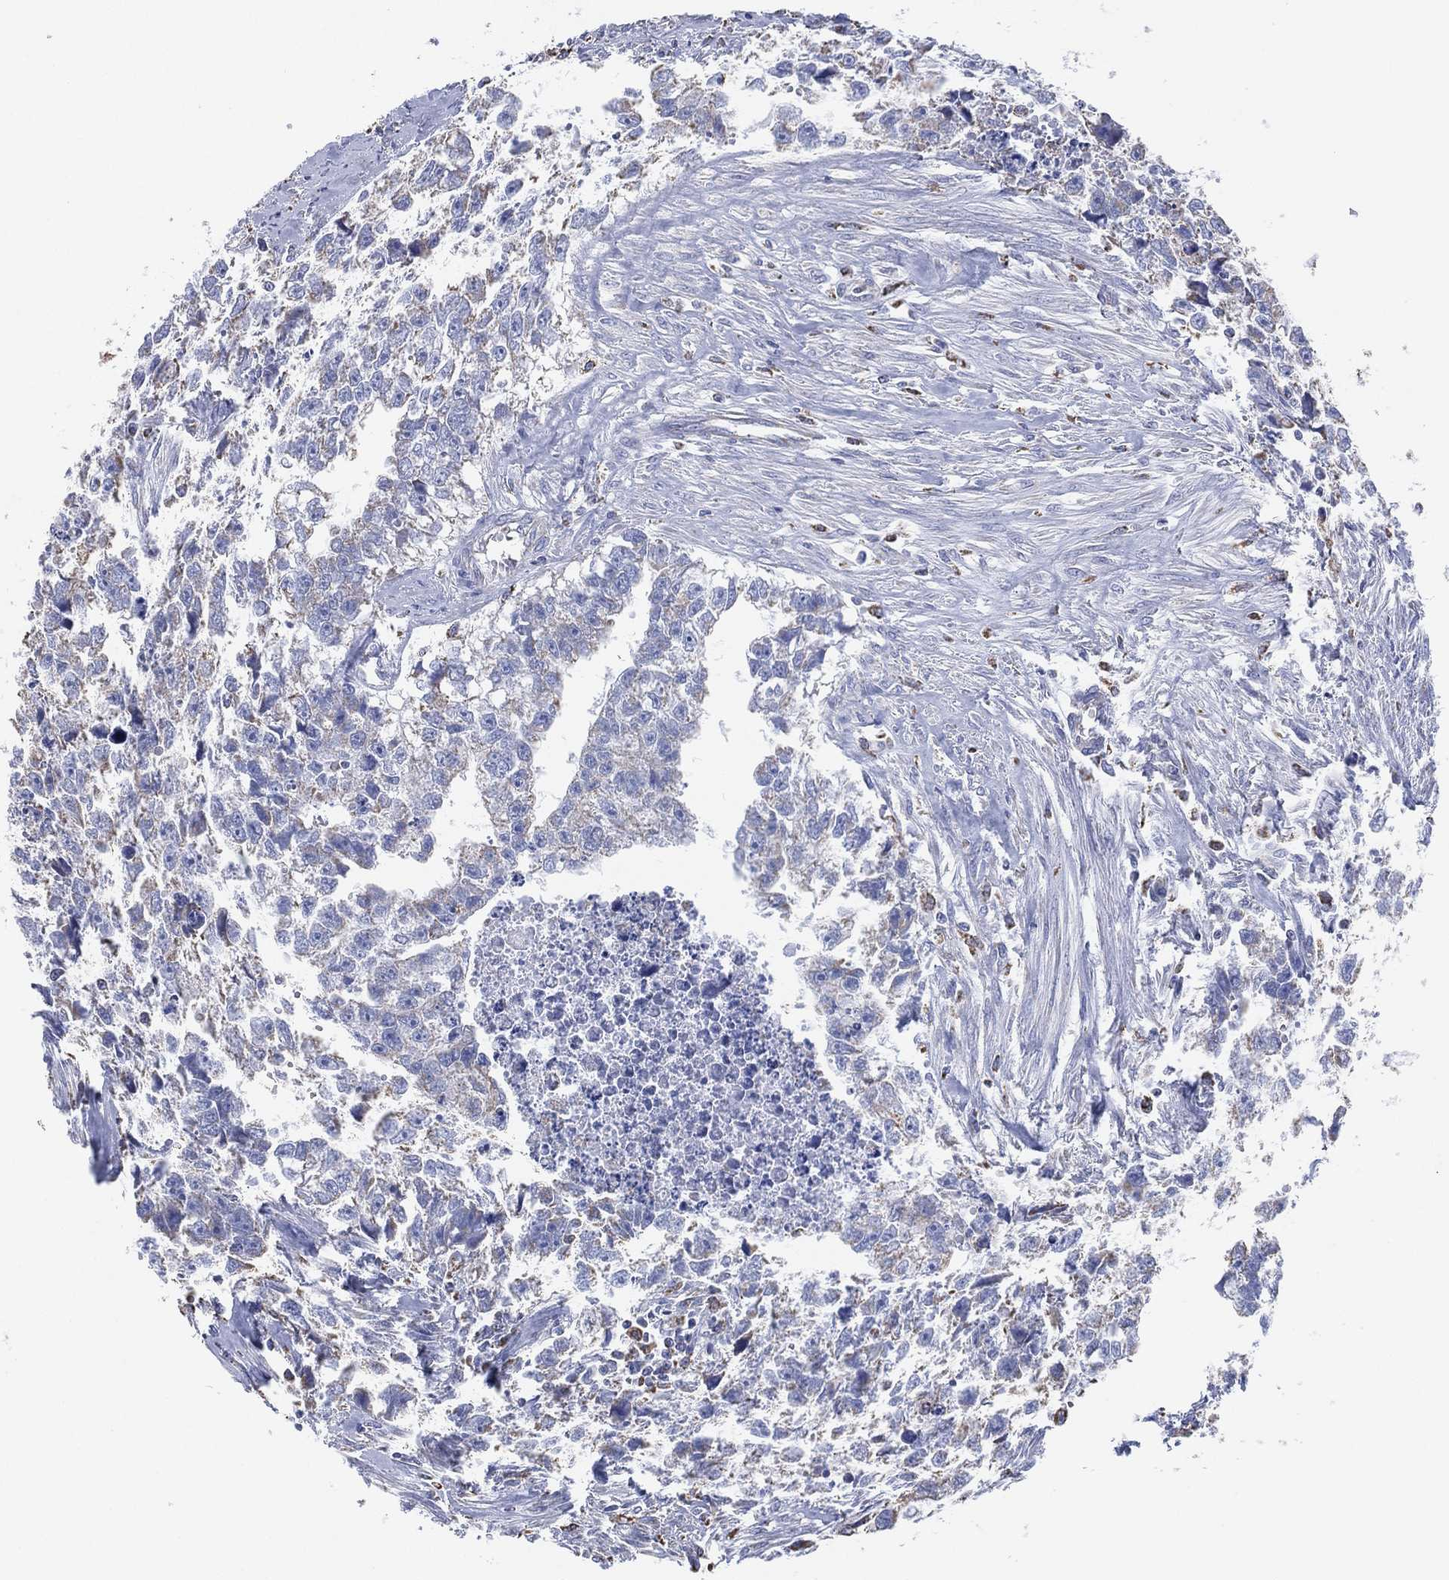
{"staining": {"intensity": "negative", "quantity": "none", "location": "none"}, "tissue": "testis cancer", "cell_type": "Tumor cells", "image_type": "cancer", "snomed": [{"axis": "morphology", "description": "Carcinoma, Embryonal, NOS"}, {"axis": "morphology", "description": "Teratoma, malignant, NOS"}, {"axis": "topography", "description": "Testis"}], "caption": "The IHC image has no significant staining in tumor cells of testis embryonal carcinoma tissue.", "gene": "CFTR", "patient": {"sex": "male", "age": 44}}